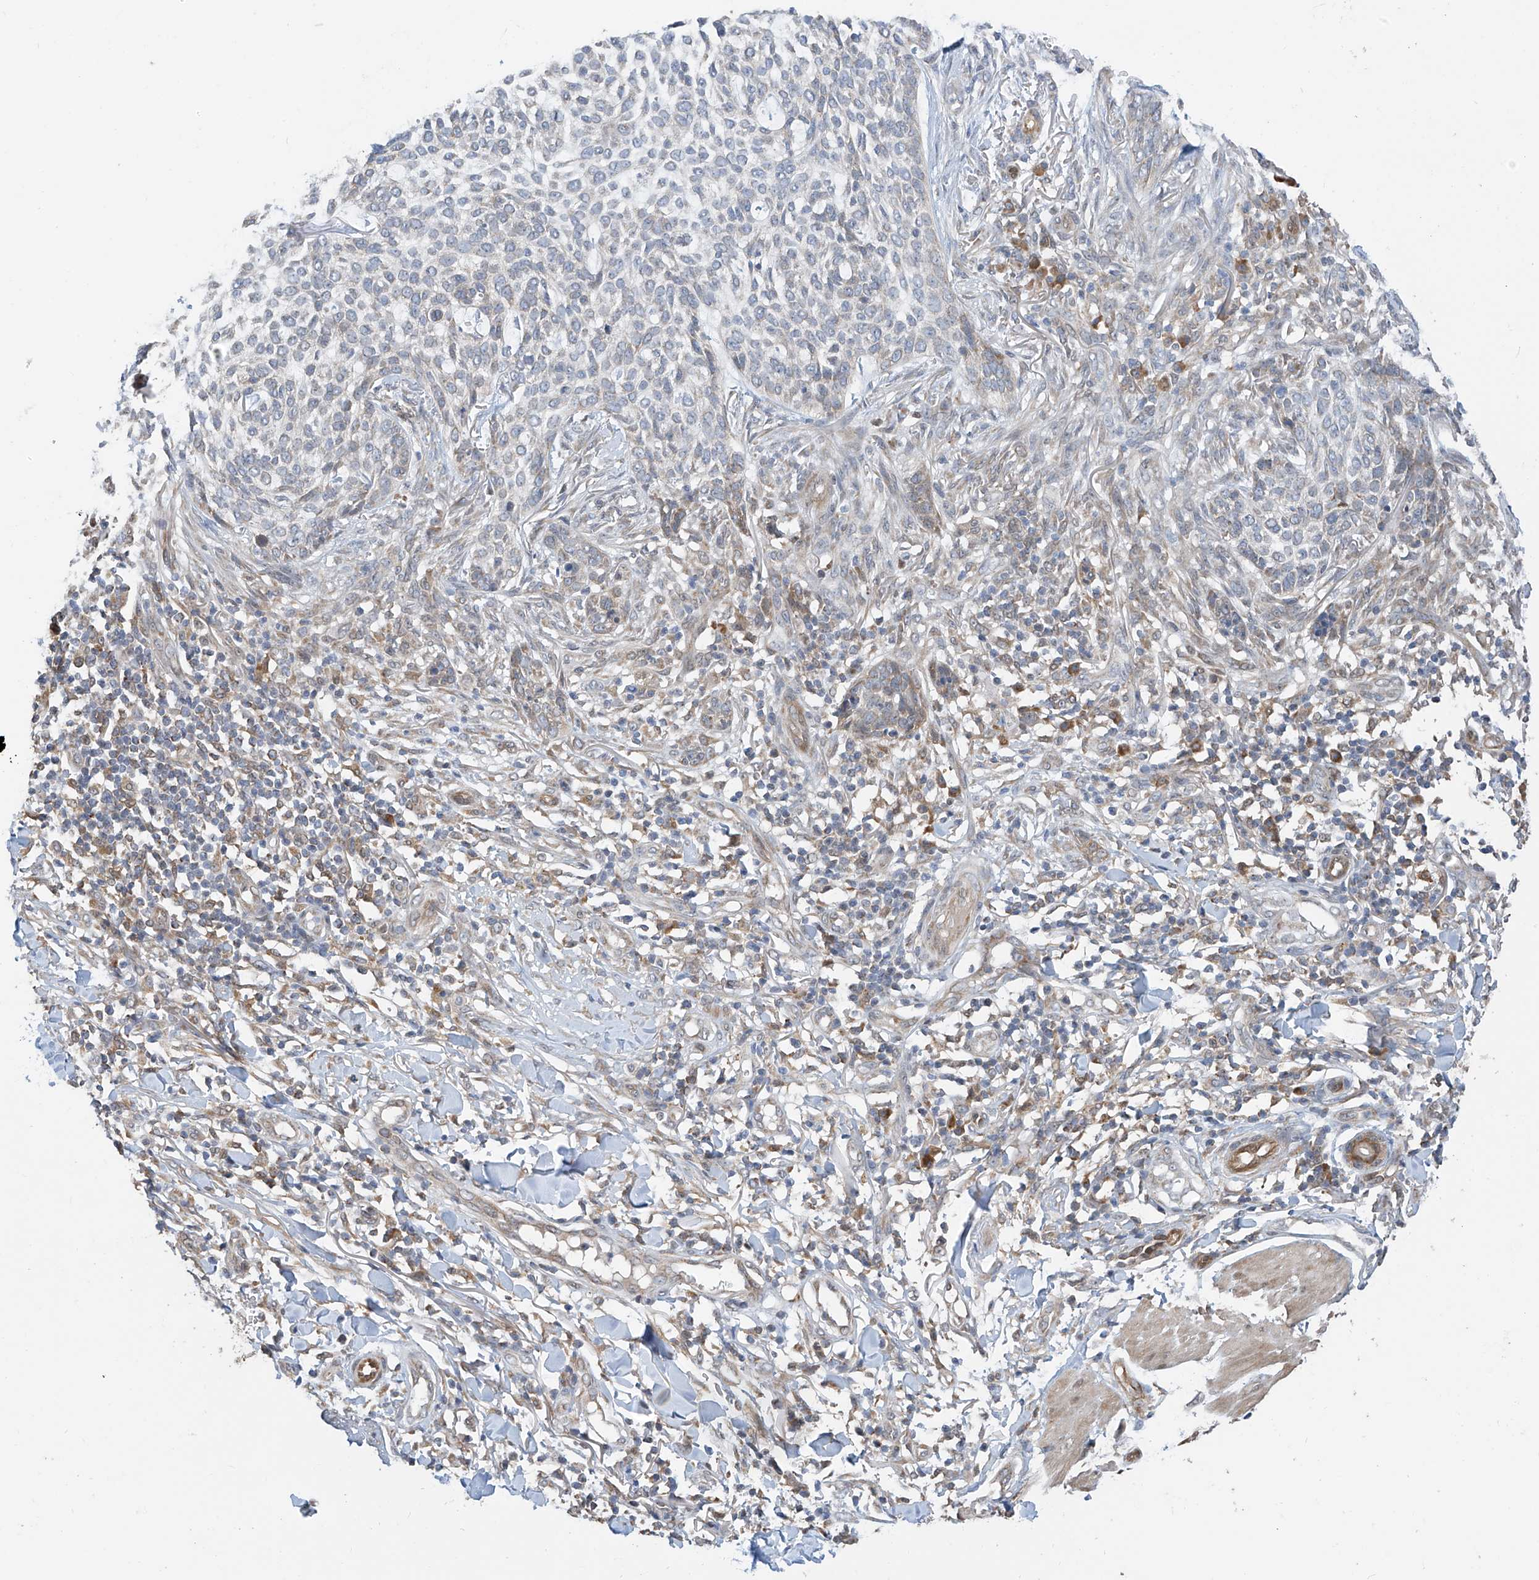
{"staining": {"intensity": "weak", "quantity": "<25%", "location": "cytoplasmic/membranous"}, "tissue": "skin cancer", "cell_type": "Tumor cells", "image_type": "cancer", "snomed": [{"axis": "morphology", "description": "Basal cell carcinoma"}, {"axis": "topography", "description": "Skin"}], "caption": "This is an immunohistochemistry micrograph of human skin cancer. There is no expression in tumor cells.", "gene": "PPA2", "patient": {"sex": "female", "age": 64}}